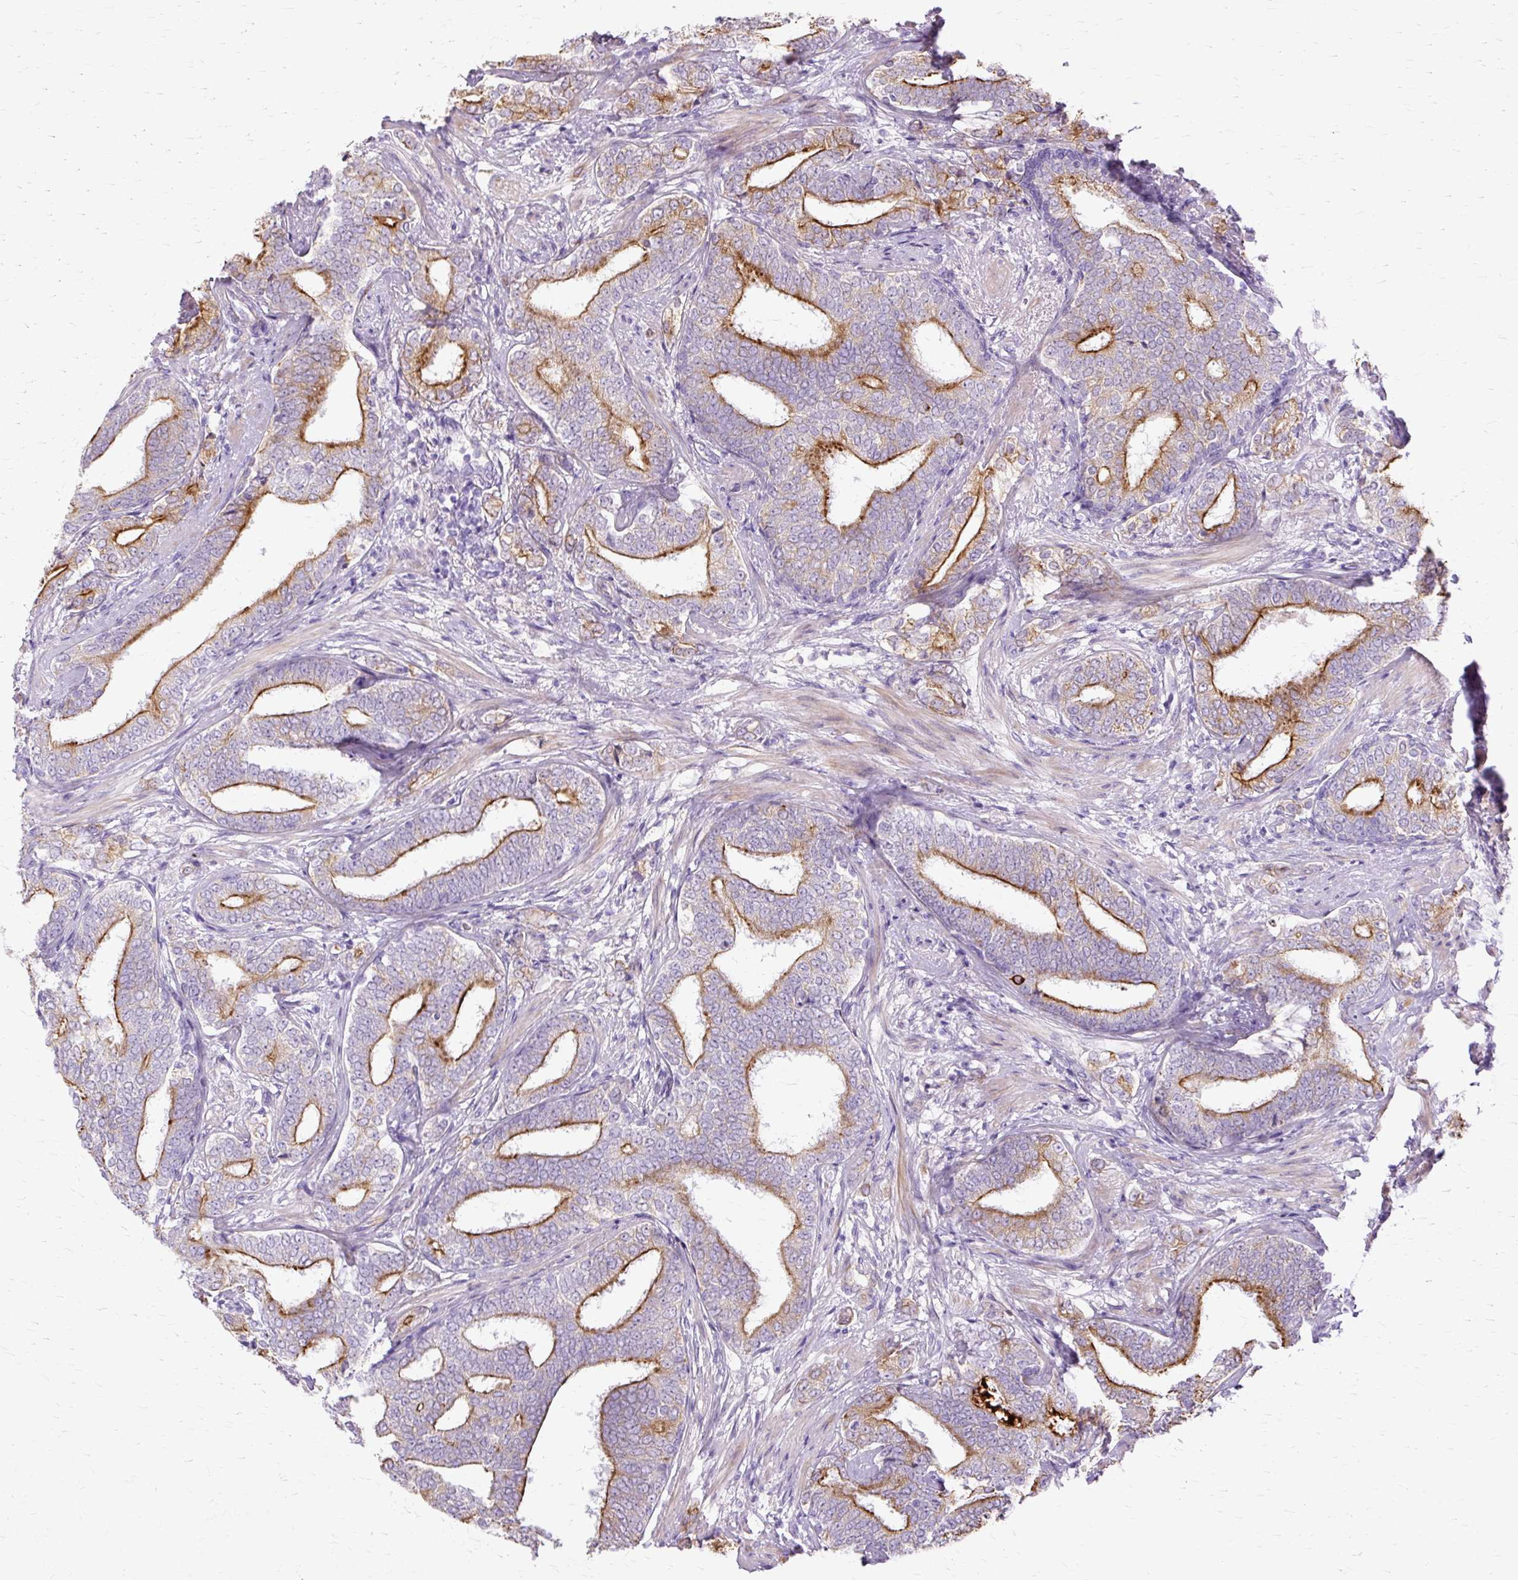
{"staining": {"intensity": "strong", "quantity": "25%-75%", "location": "cytoplasmic/membranous"}, "tissue": "prostate cancer", "cell_type": "Tumor cells", "image_type": "cancer", "snomed": [{"axis": "morphology", "description": "Adenocarcinoma, High grade"}, {"axis": "topography", "description": "Prostate"}], "caption": "An image of prostate cancer stained for a protein reveals strong cytoplasmic/membranous brown staining in tumor cells.", "gene": "DCTN4", "patient": {"sex": "male", "age": 72}}